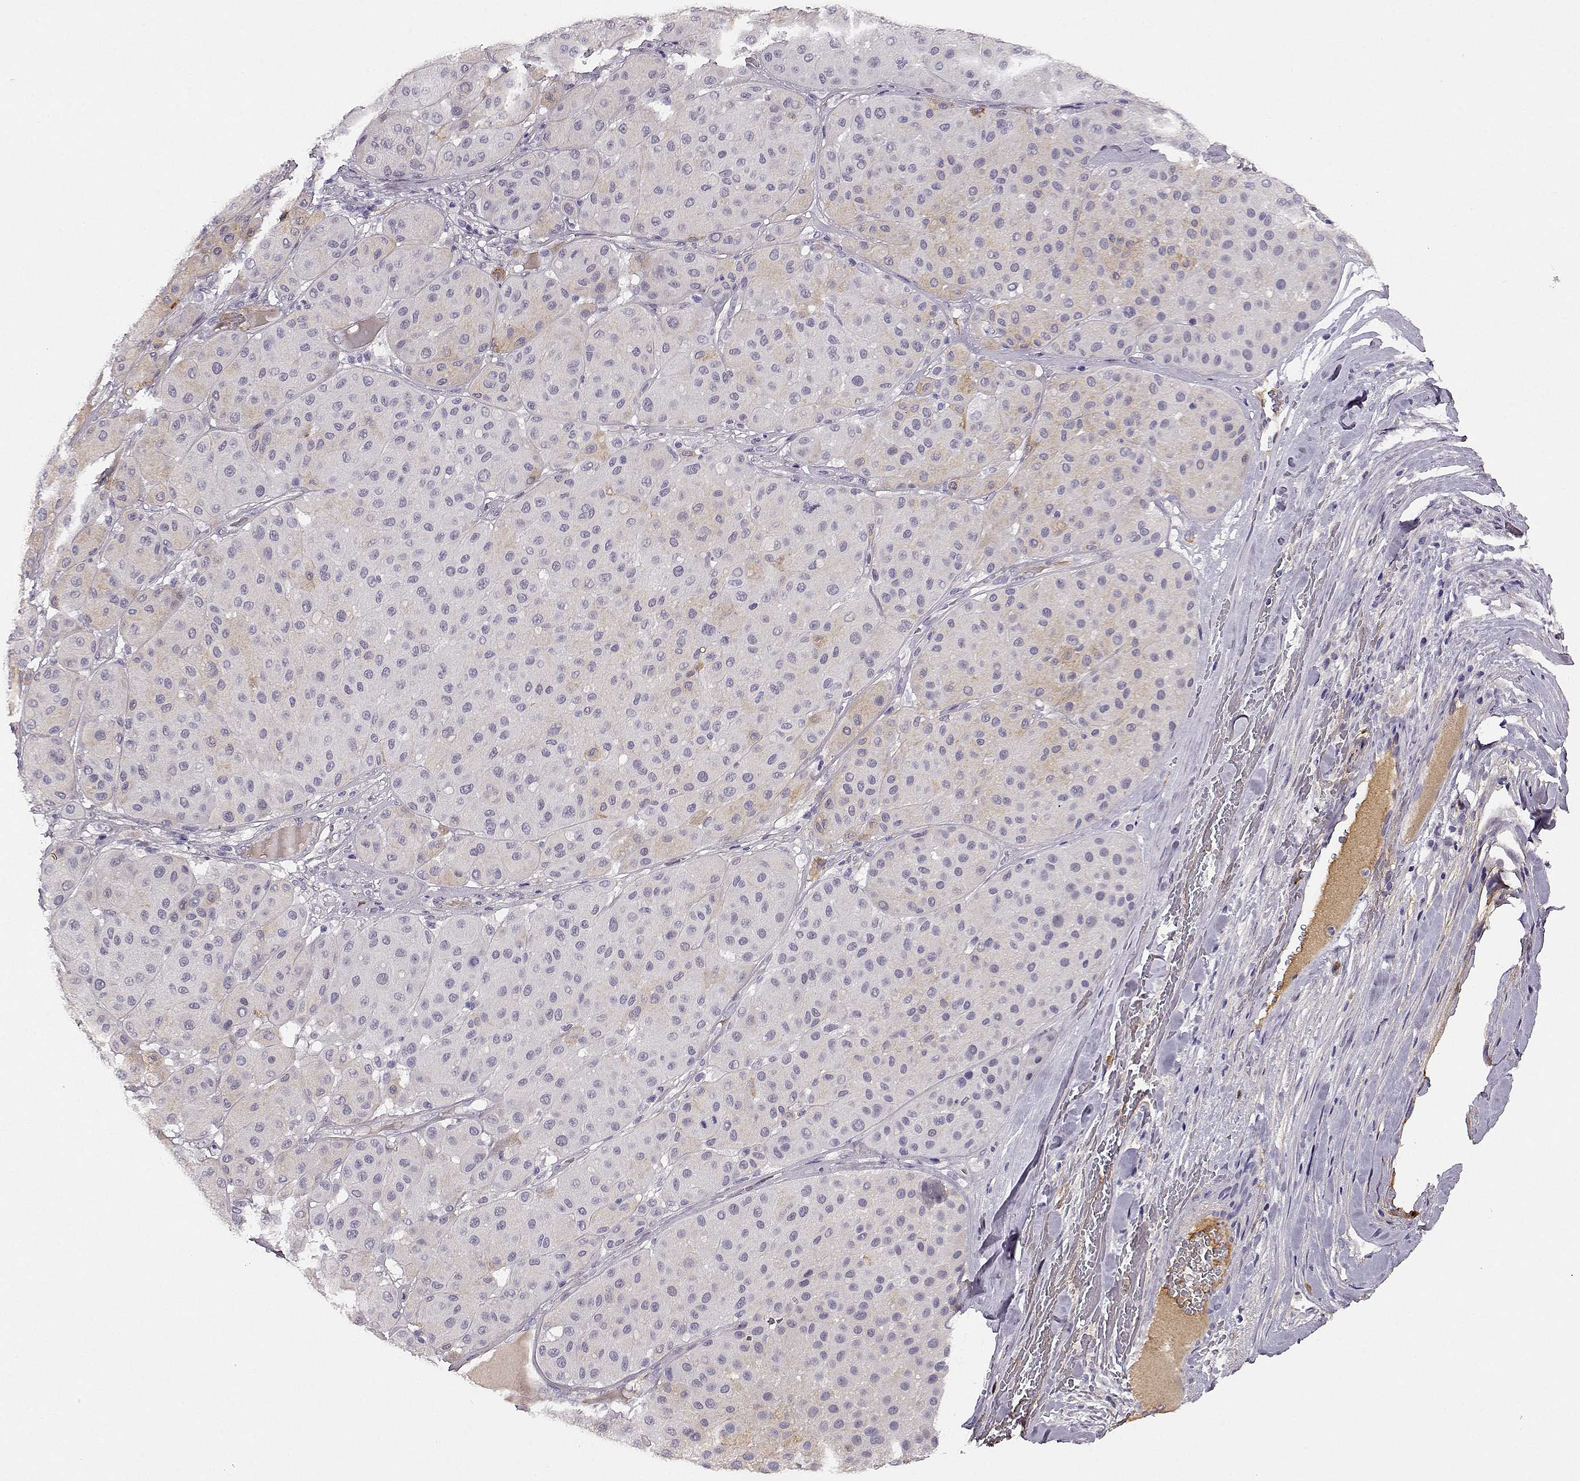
{"staining": {"intensity": "weak", "quantity": "<25%", "location": "cytoplasmic/membranous"}, "tissue": "melanoma", "cell_type": "Tumor cells", "image_type": "cancer", "snomed": [{"axis": "morphology", "description": "Malignant melanoma, Metastatic site"}, {"axis": "topography", "description": "Smooth muscle"}], "caption": "Immunohistochemistry (IHC) image of melanoma stained for a protein (brown), which reveals no staining in tumor cells.", "gene": "TRIM69", "patient": {"sex": "male", "age": 41}}